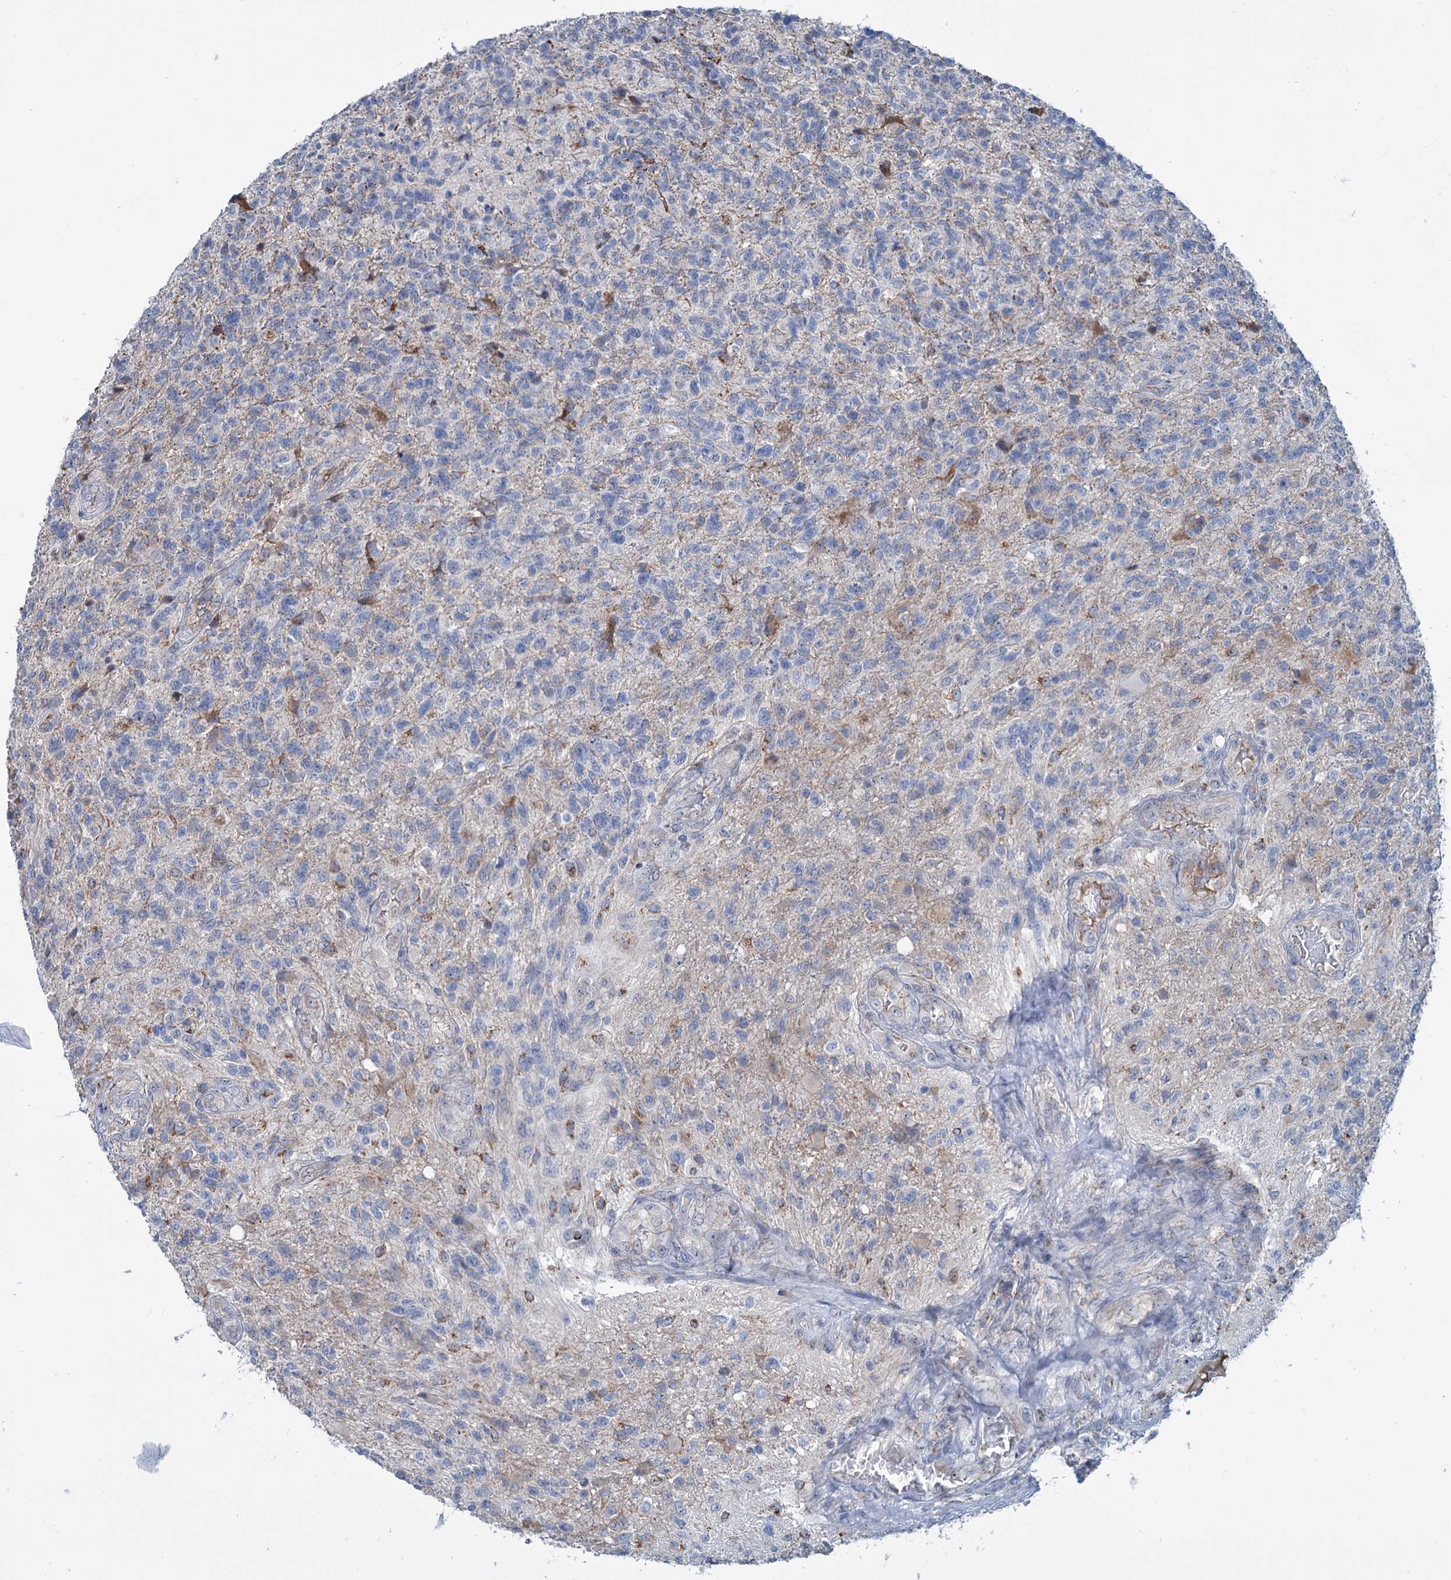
{"staining": {"intensity": "negative", "quantity": "none", "location": "none"}, "tissue": "glioma", "cell_type": "Tumor cells", "image_type": "cancer", "snomed": [{"axis": "morphology", "description": "Glioma, malignant, High grade"}, {"axis": "topography", "description": "Brain"}], "caption": "There is no significant expression in tumor cells of glioma.", "gene": "LPIN1", "patient": {"sex": "male", "age": 56}}